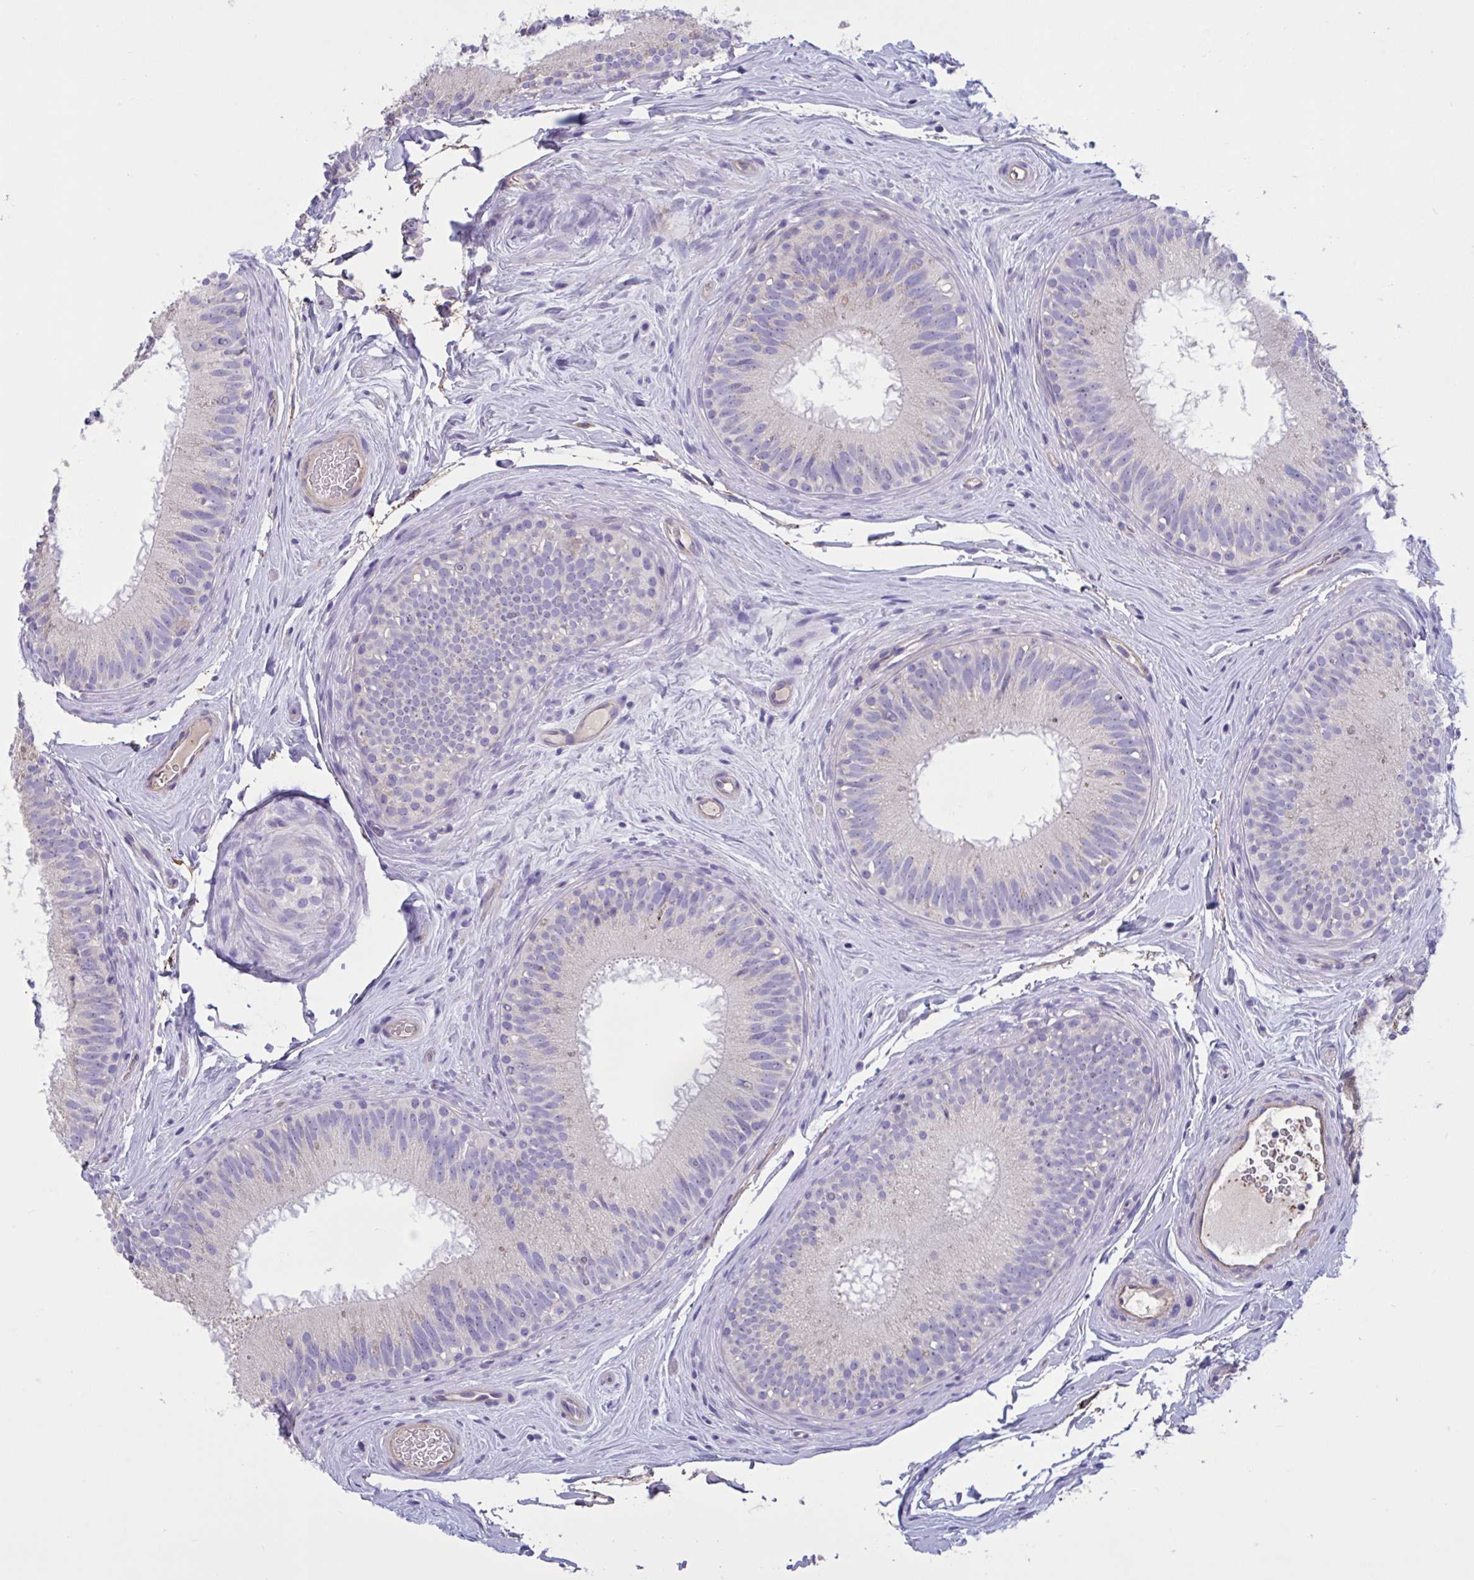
{"staining": {"intensity": "negative", "quantity": "none", "location": "none"}, "tissue": "epididymis", "cell_type": "Glandular cells", "image_type": "normal", "snomed": [{"axis": "morphology", "description": "Normal tissue, NOS"}, {"axis": "topography", "description": "Epididymis"}], "caption": "The micrograph shows no staining of glandular cells in benign epididymis.", "gene": "SLC66A1", "patient": {"sex": "male", "age": 44}}